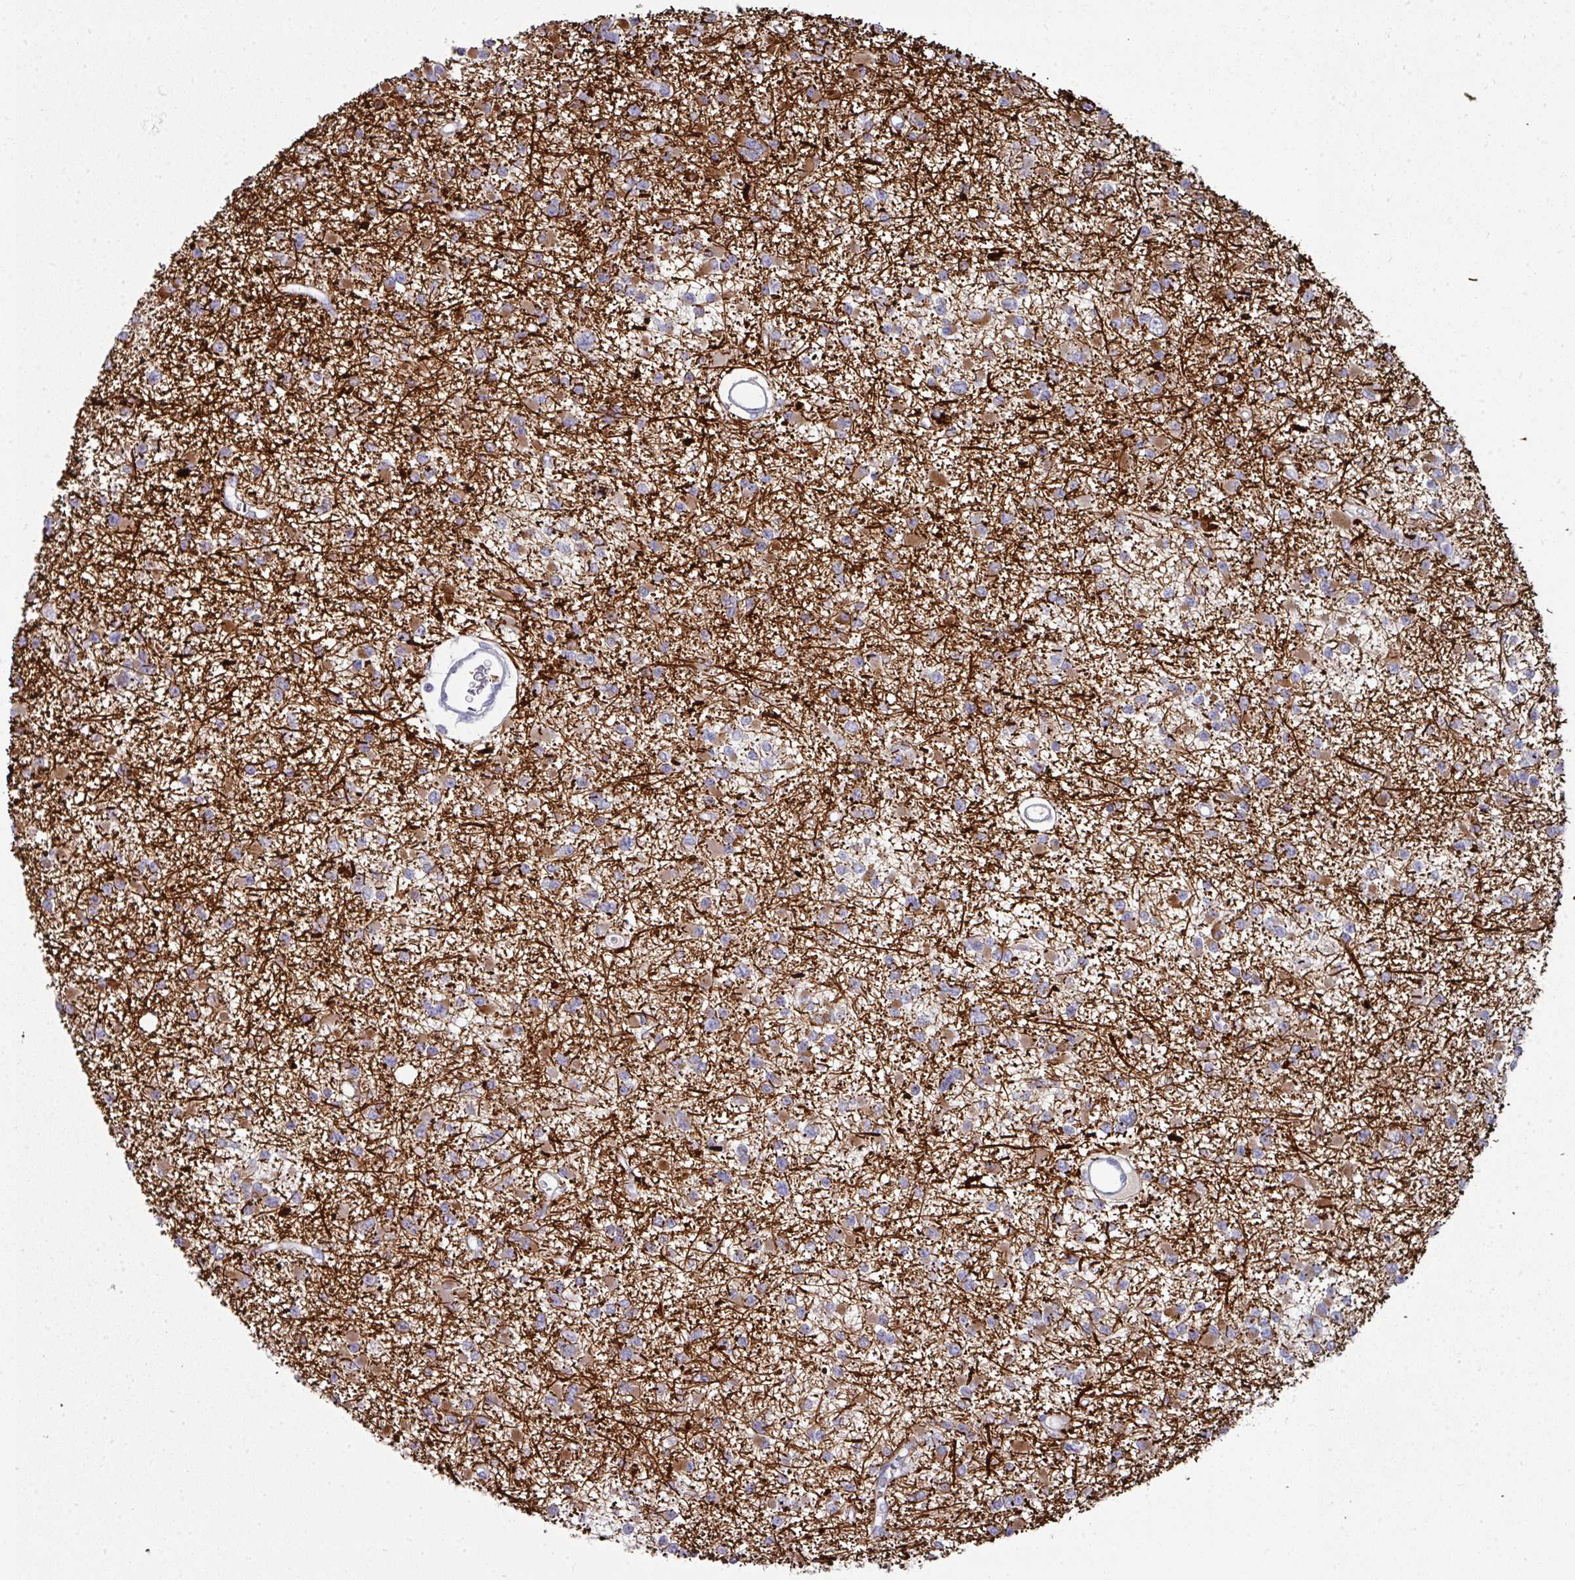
{"staining": {"intensity": "moderate", "quantity": "25%-75%", "location": "cytoplasmic/membranous"}, "tissue": "glioma", "cell_type": "Tumor cells", "image_type": "cancer", "snomed": [{"axis": "morphology", "description": "Glioma, malignant, Low grade"}, {"axis": "topography", "description": "Brain"}], "caption": "A brown stain labels moderate cytoplasmic/membranous expression of a protein in human glioma tumor cells.", "gene": "IL4R", "patient": {"sex": "female", "age": 22}}